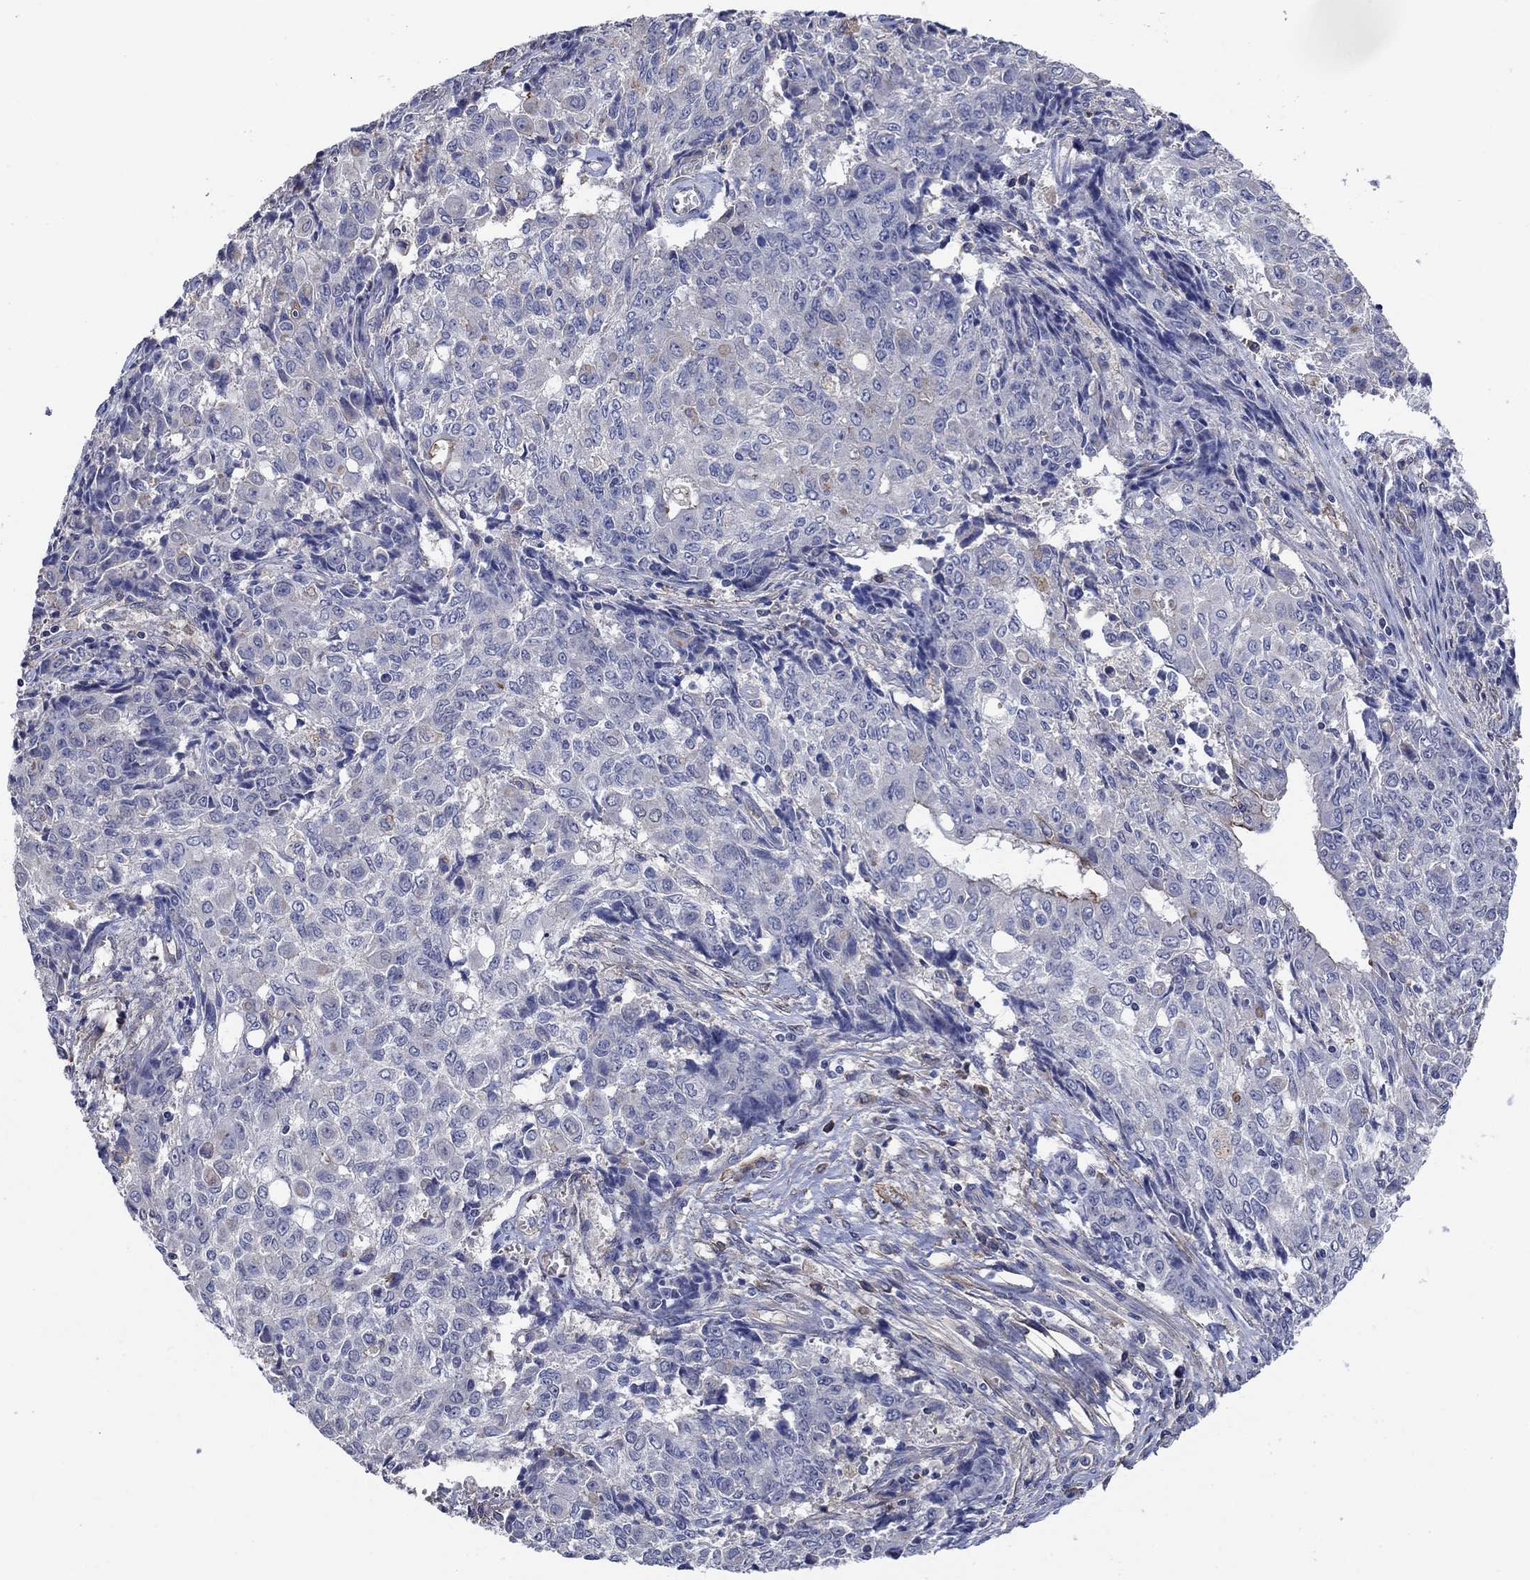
{"staining": {"intensity": "negative", "quantity": "none", "location": "none"}, "tissue": "ovarian cancer", "cell_type": "Tumor cells", "image_type": "cancer", "snomed": [{"axis": "morphology", "description": "Carcinoma, endometroid"}, {"axis": "topography", "description": "Ovary"}], "caption": "Immunohistochemistry (IHC) of endometroid carcinoma (ovarian) exhibits no staining in tumor cells.", "gene": "FLNC", "patient": {"sex": "female", "age": 42}}